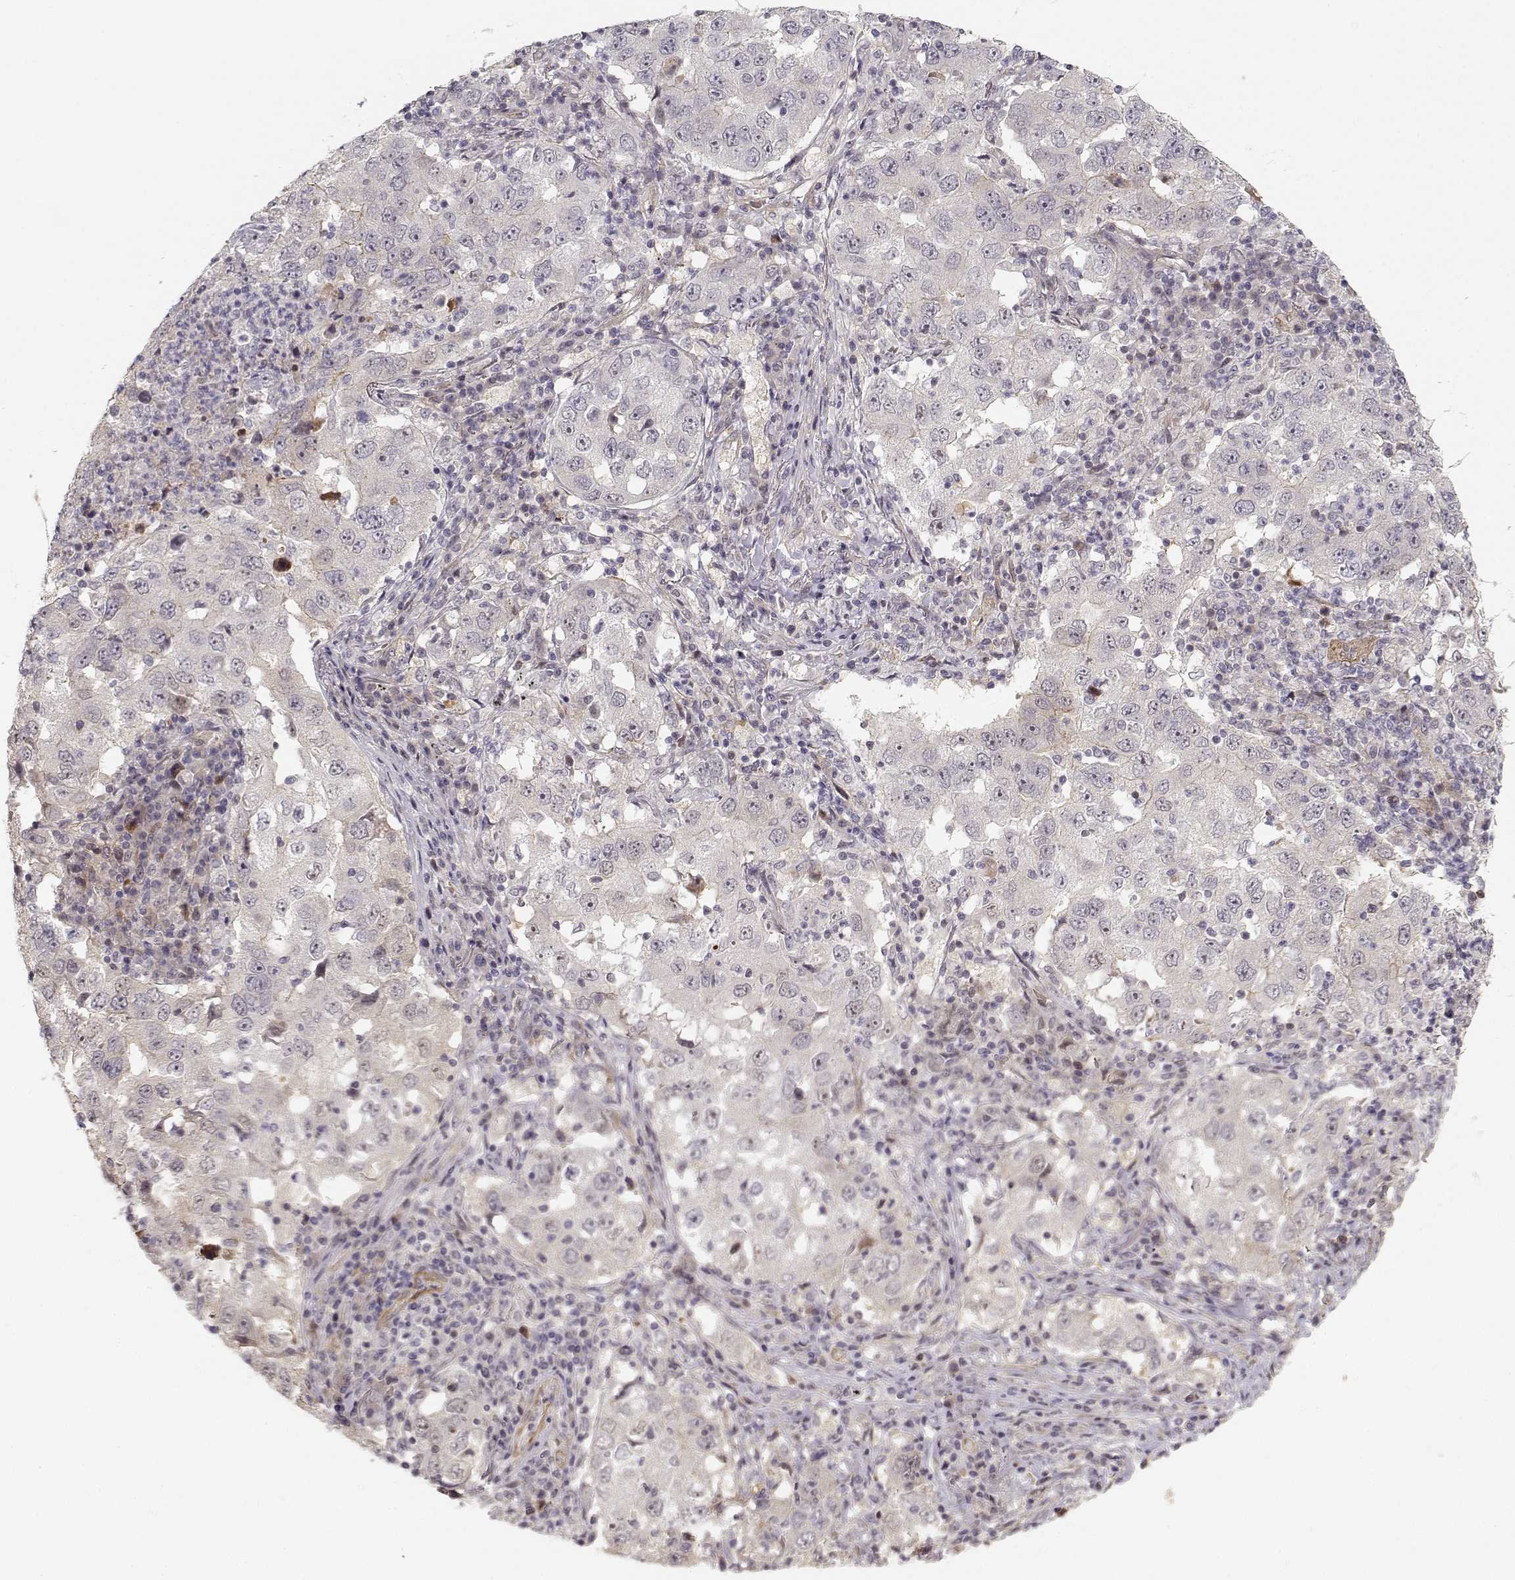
{"staining": {"intensity": "negative", "quantity": "none", "location": "none"}, "tissue": "lung cancer", "cell_type": "Tumor cells", "image_type": "cancer", "snomed": [{"axis": "morphology", "description": "Adenocarcinoma, NOS"}, {"axis": "topography", "description": "Lung"}], "caption": "The histopathology image reveals no significant positivity in tumor cells of lung adenocarcinoma.", "gene": "RGS9BP", "patient": {"sex": "male", "age": 73}}